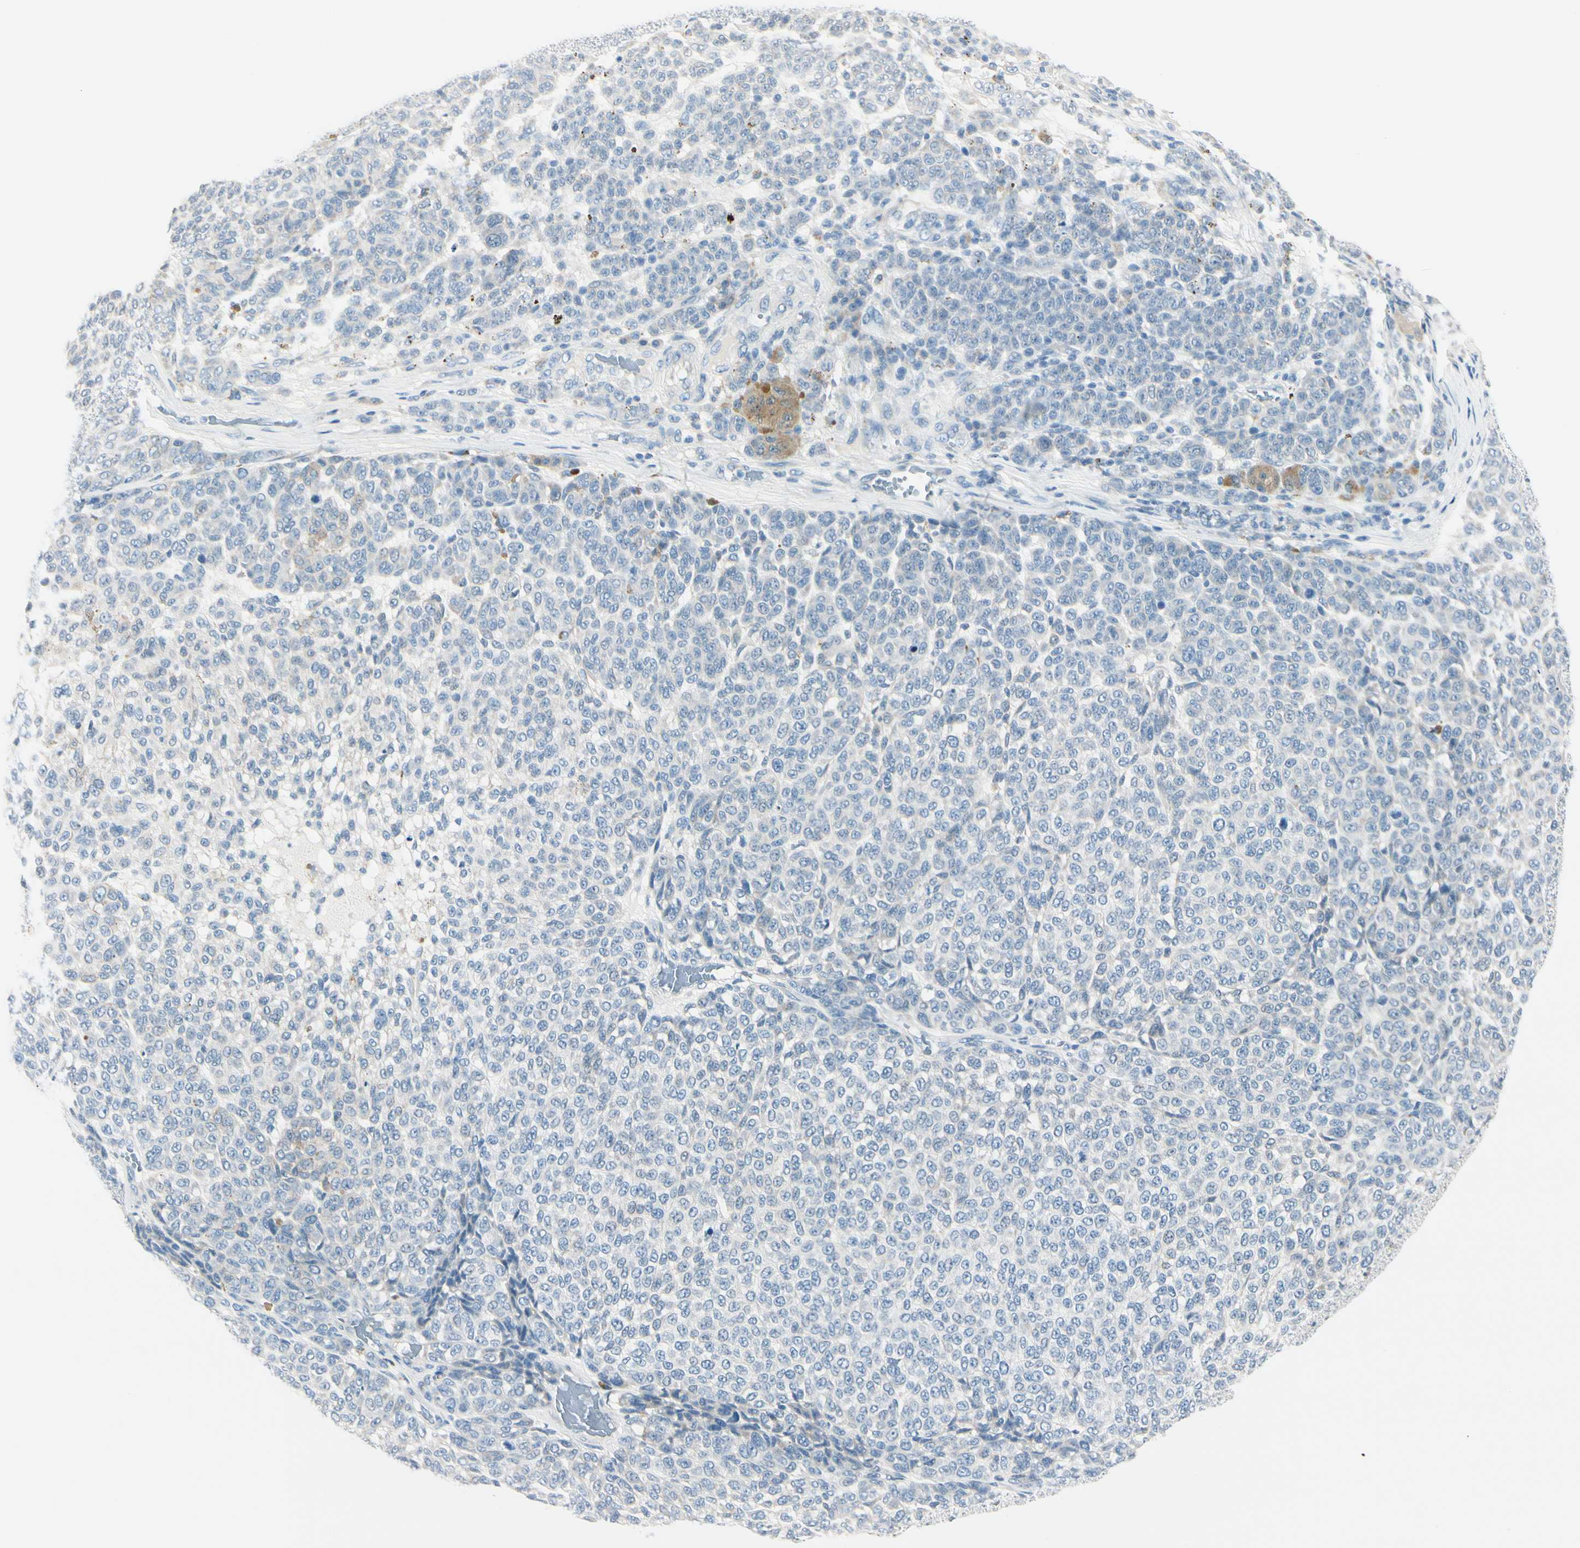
{"staining": {"intensity": "negative", "quantity": "none", "location": "none"}, "tissue": "melanoma", "cell_type": "Tumor cells", "image_type": "cancer", "snomed": [{"axis": "morphology", "description": "Malignant melanoma, NOS"}, {"axis": "topography", "description": "Skin"}], "caption": "Tumor cells show no significant protein staining in malignant melanoma. (DAB (3,3'-diaminobenzidine) immunohistochemistry (IHC) with hematoxylin counter stain).", "gene": "PEBP1", "patient": {"sex": "male", "age": 59}}